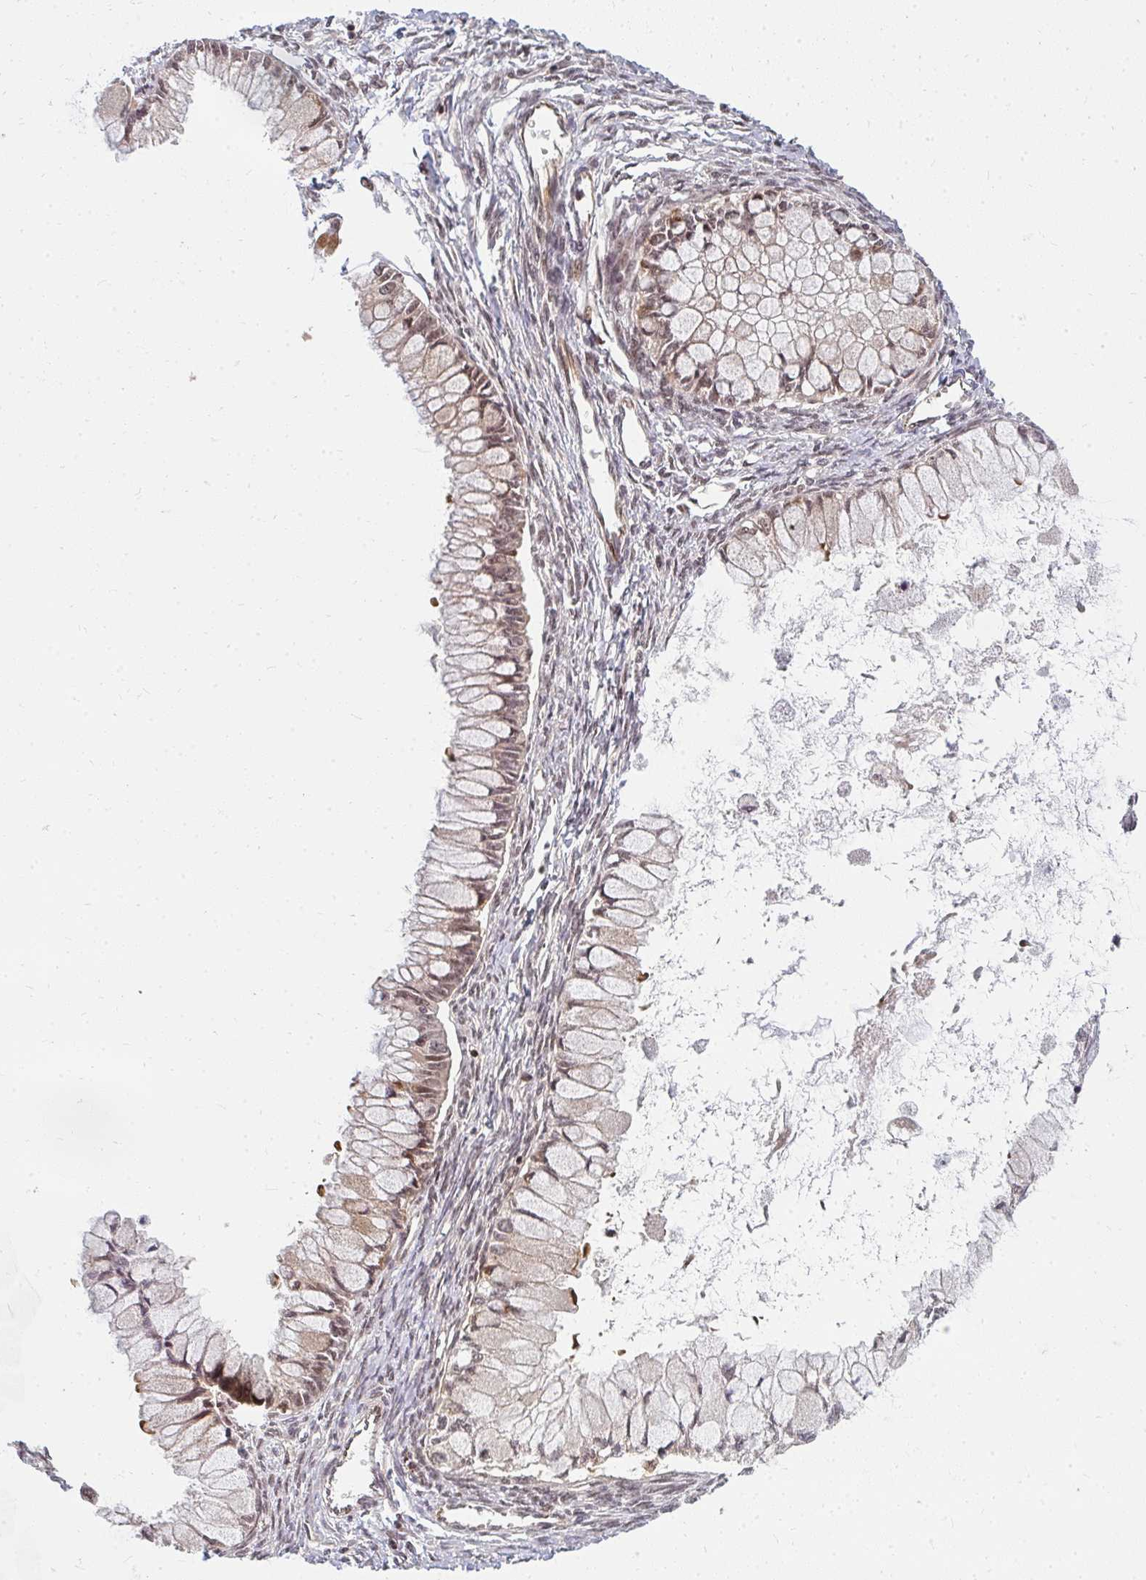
{"staining": {"intensity": "weak", "quantity": ">75%", "location": "cytoplasmic/membranous,nuclear"}, "tissue": "ovarian cancer", "cell_type": "Tumor cells", "image_type": "cancer", "snomed": [{"axis": "morphology", "description": "Cystadenocarcinoma, mucinous, NOS"}, {"axis": "topography", "description": "Ovary"}], "caption": "Ovarian cancer tissue shows weak cytoplasmic/membranous and nuclear expression in approximately >75% of tumor cells", "gene": "GTF3C6", "patient": {"sex": "female", "age": 34}}